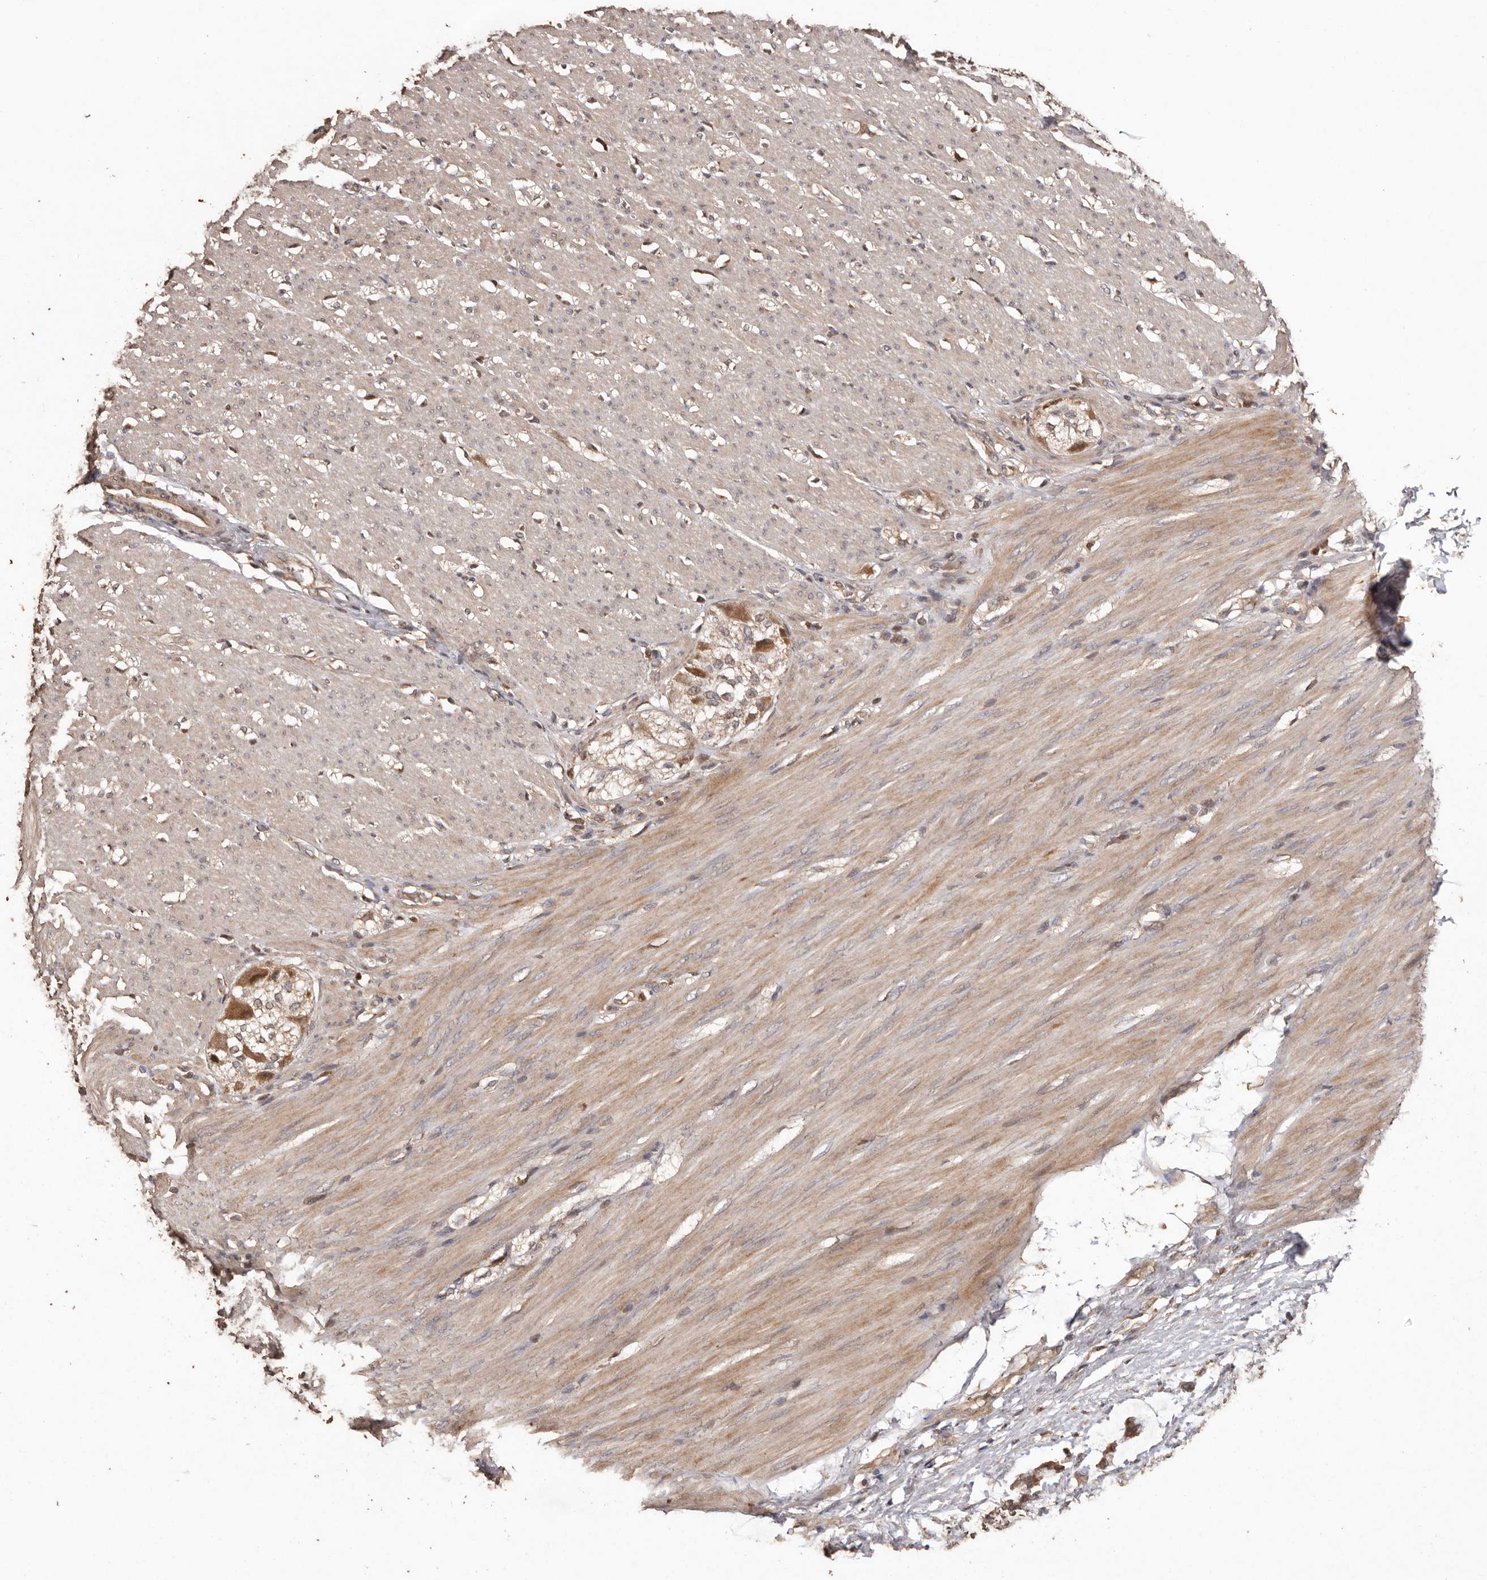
{"staining": {"intensity": "moderate", "quantity": "25%-75%", "location": "cytoplasmic/membranous"}, "tissue": "smooth muscle", "cell_type": "Smooth muscle cells", "image_type": "normal", "snomed": [{"axis": "morphology", "description": "Normal tissue, NOS"}, {"axis": "morphology", "description": "Adenocarcinoma, NOS"}, {"axis": "topography", "description": "Colon"}, {"axis": "topography", "description": "Peripheral nerve tissue"}], "caption": "Immunohistochemical staining of normal human smooth muscle exhibits 25%-75% levels of moderate cytoplasmic/membranous protein expression in approximately 25%-75% of smooth muscle cells.", "gene": "RWDD1", "patient": {"sex": "male", "age": 14}}